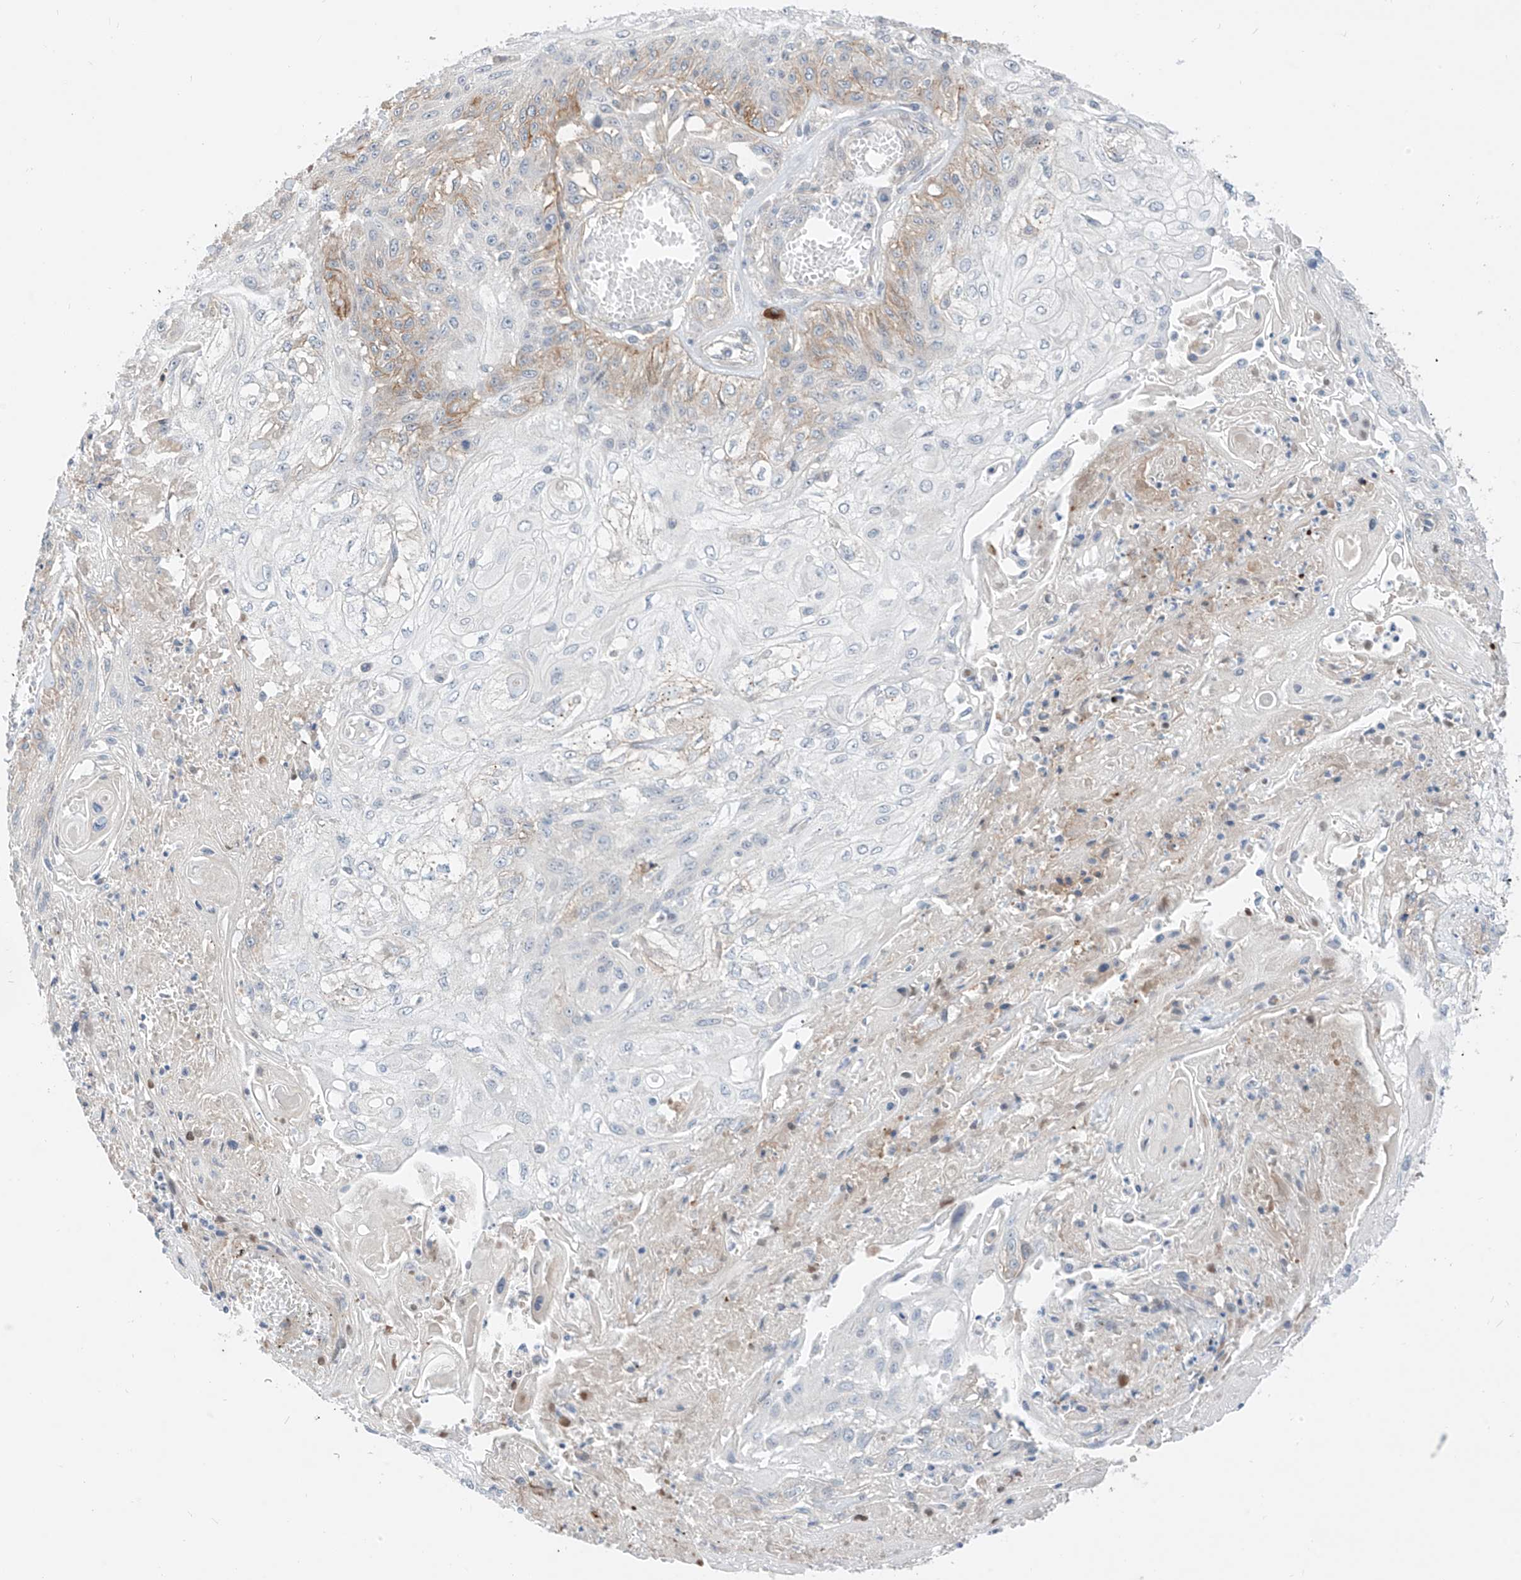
{"staining": {"intensity": "moderate", "quantity": "<25%", "location": "cytoplasmic/membranous"}, "tissue": "skin cancer", "cell_type": "Tumor cells", "image_type": "cancer", "snomed": [{"axis": "morphology", "description": "Squamous cell carcinoma, NOS"}, {"axis": "morphology", "description": "Squamous cell carcinoma, metastatic, NOS"}, {"axis": "topography", "description": "Skin"}, {"axis": "topography", "description": "Lymph node"}], "caption": "A photomicrograph of metastatic squamous cell carcinoma (skin) stained for a protein shows moderate cytoplasmic/membranous brown staining in tumor cells.", "gene": "ABLIM2", "patient": {"sex": "male", "age": 75}}